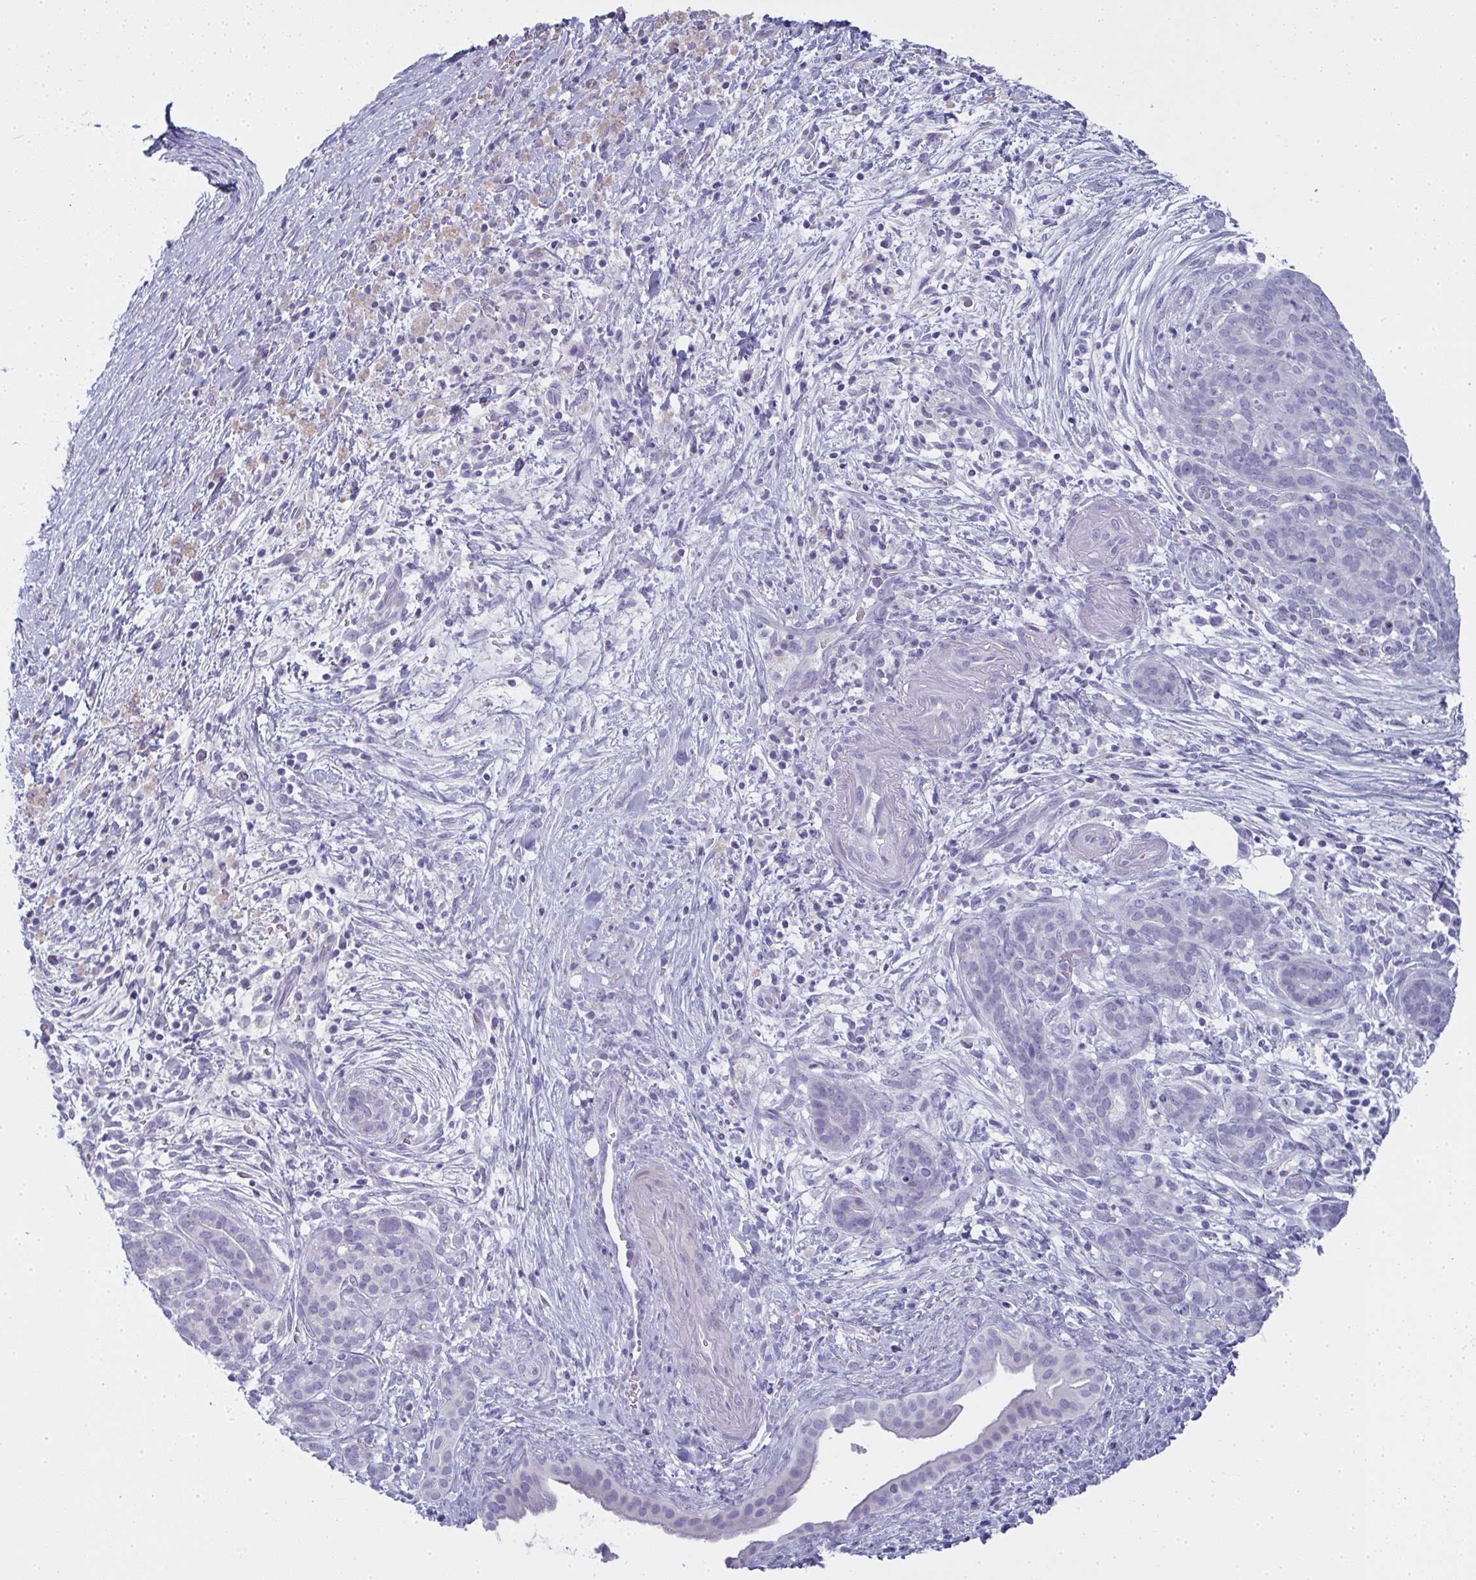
{"staining": {"intensity": "negative", "quantity": "none", "location": "none"}, "tissue": "pancreatic cancer", "cell_type": "Tumor cells", "image_type": "cancer", "snomed": [{"axis": "morphology", "description": "Adenocarcinoma, NOS"}, {"axis": "topography", "description": "Pancreas"}], "caption": "Immunohistochemistry histopathology image of pancreatic cancer stained for a protein (brown), which demonstrates no staining in tumor cells.", "gene": "SLC36A2", "patient": {"sex": "male", "age": 44}}